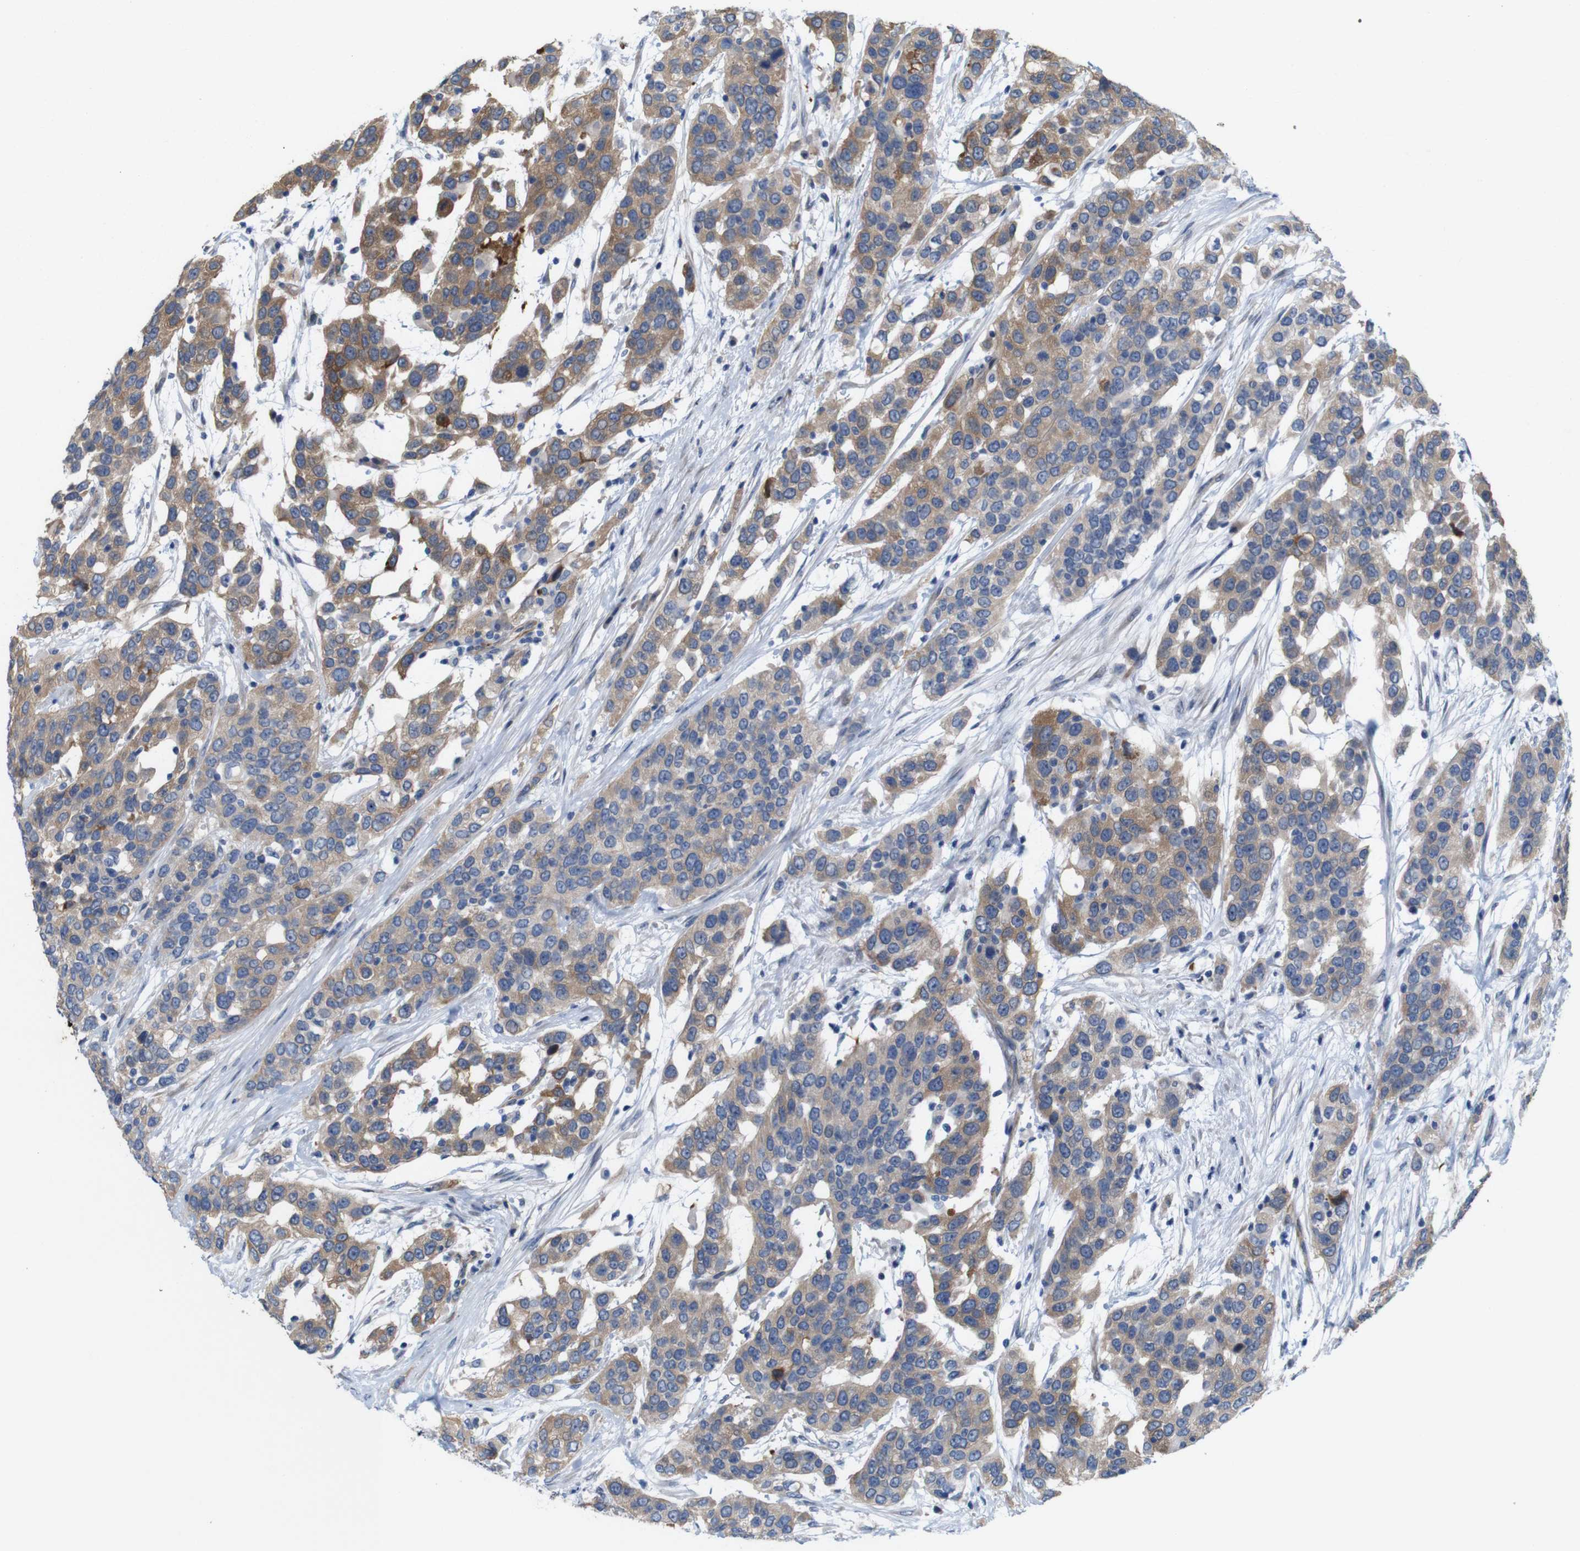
{"staining": {"intensity": "moderate", "quantity": "25%-75%", "location": "cytoplasmic/membranous"}, "tissue": "urothelial cancer", "cell_type": "Tumor cells", "image_type": "cancer", "snomed": [{"axis": "morphology", "description": "Urothelial carcinoma, High grade"}, {"axis": "topography", "description": "Urinary bladder"}], "caption": "Protein staining of high-grade urothelial carcinoma tissue displays moderate cytoplasmic/membranous expression in approximately 25%-75% of tumor cells.", "gene": "JPH1", "patient": {"sex": "female", "age": 80}}